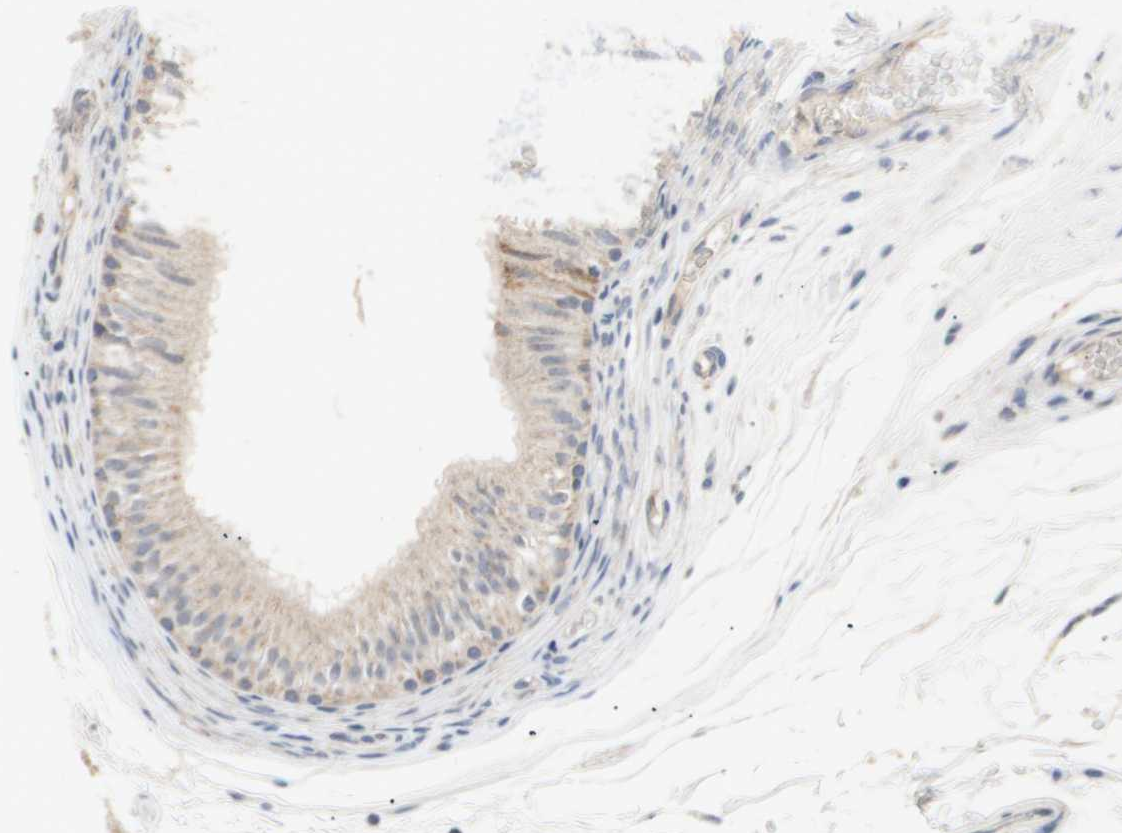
{"staining": {"intensity": "weak", "quantity": ">75%", "location": "cytoplasmic/membranous"}, "tissue": "epididymis", "cell_type": "Glandular cells", "image_type": "normal", "snomed": [{"axis": "morphology", "description": "Normal tissue, NOS"}, {"axis": "topography", "description": "Epididymis"}], "caption": "Protein staining demonstrates weak cytoplasmic/membranous staining in about >75% of glandular cells in normal epididymis.", "gene": "PTGIS", "patient": {"sex": "male", "age": 36}}